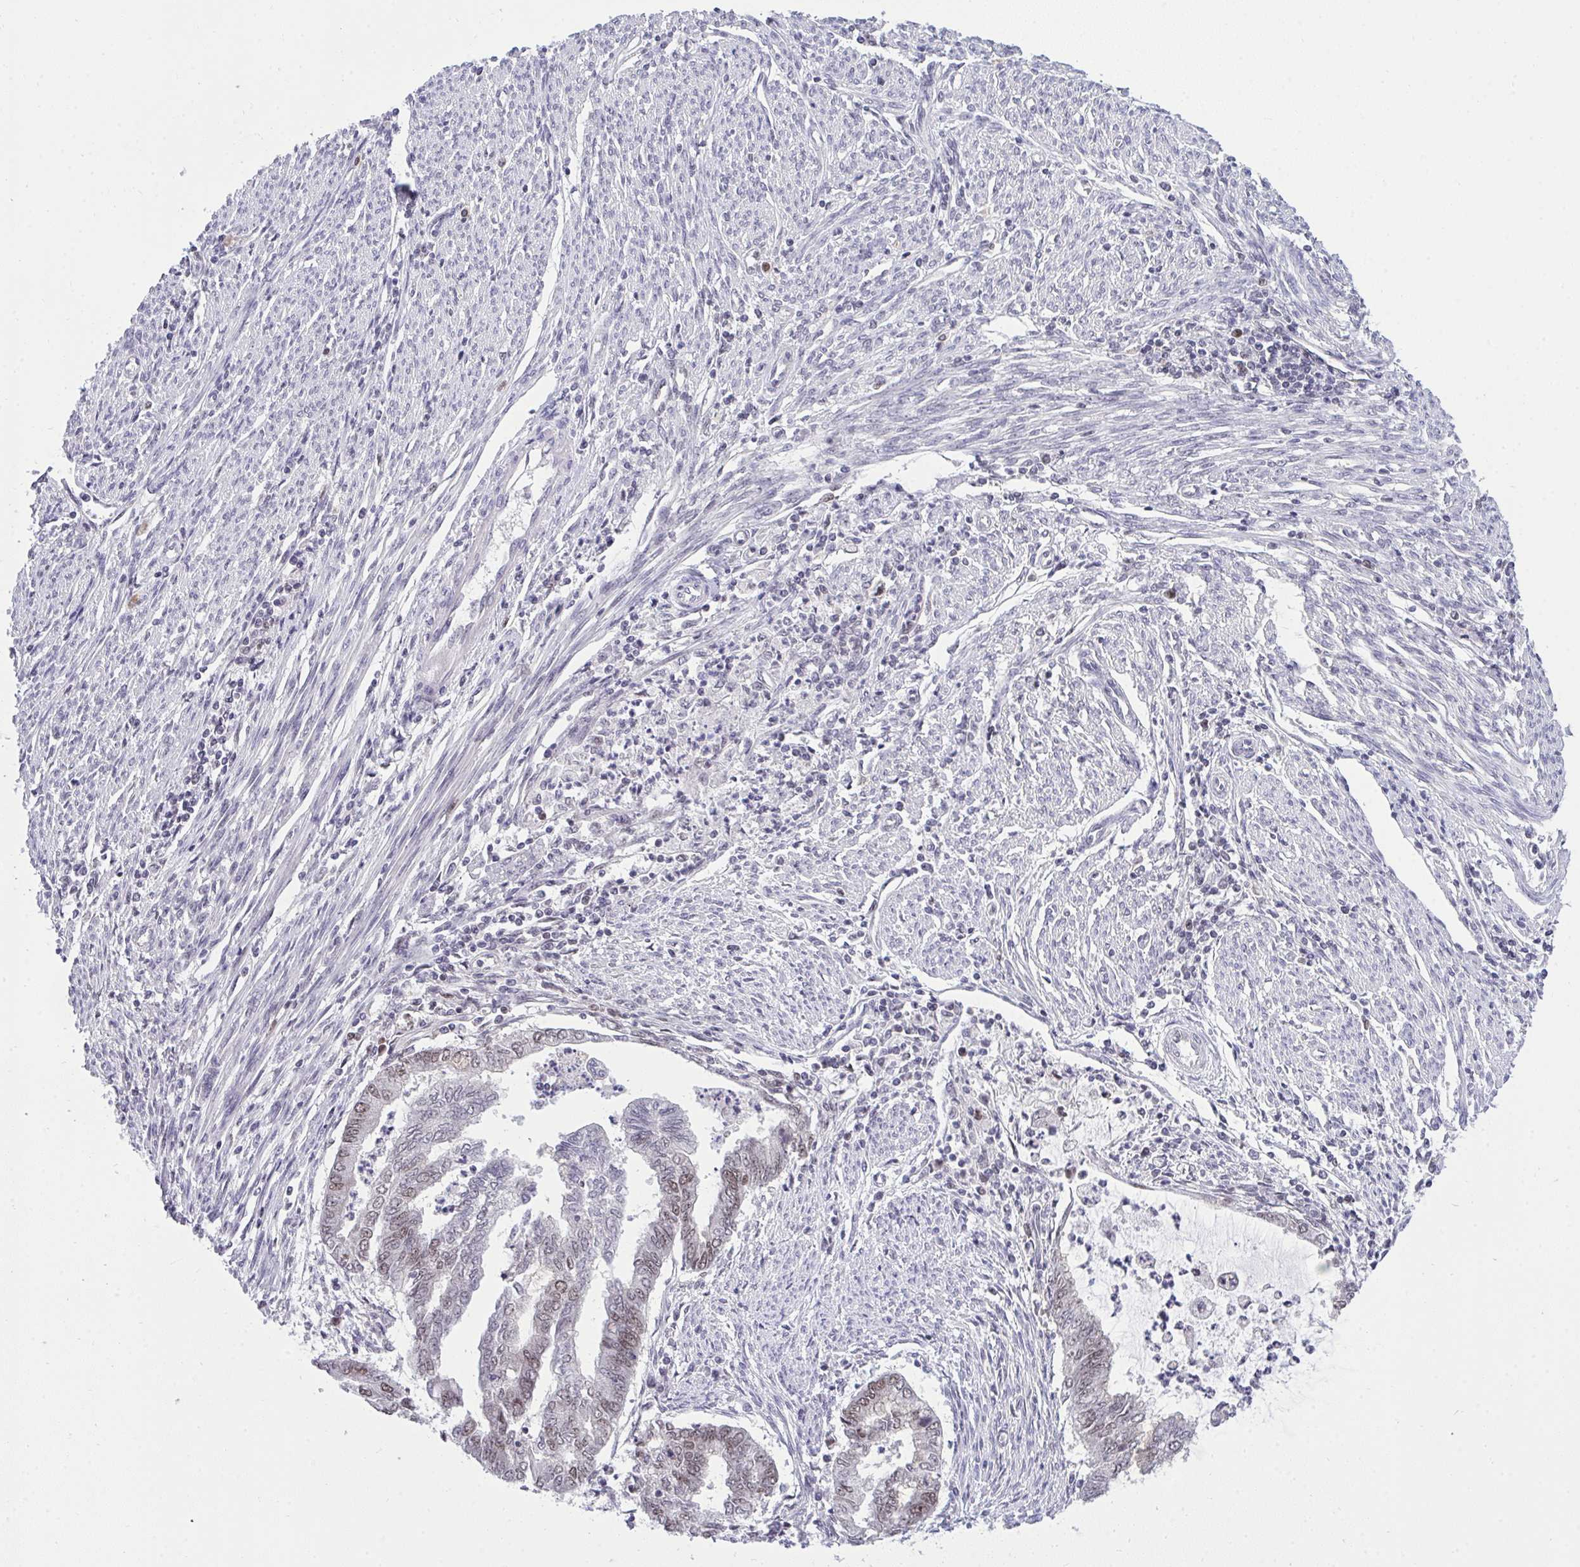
{"staining": {"intensity": "weak", "quantity": "<25%", "location": "nuclear"}, "tissue": "endometrial cancer", "cell_type": "Tumor cells", "image_type": "cancer", "snomed": [{"axis": "morphology", "description": "Adenocarcinoma, NOS"}, {"axis": "topography", "description": "Endometrium"}], "caption": "A micrograph of human endometrial adenocarcinoma is negative for staining in tumor cells.", "gene": "RFC4", "patient": {"sex": "female", "age": 79}}